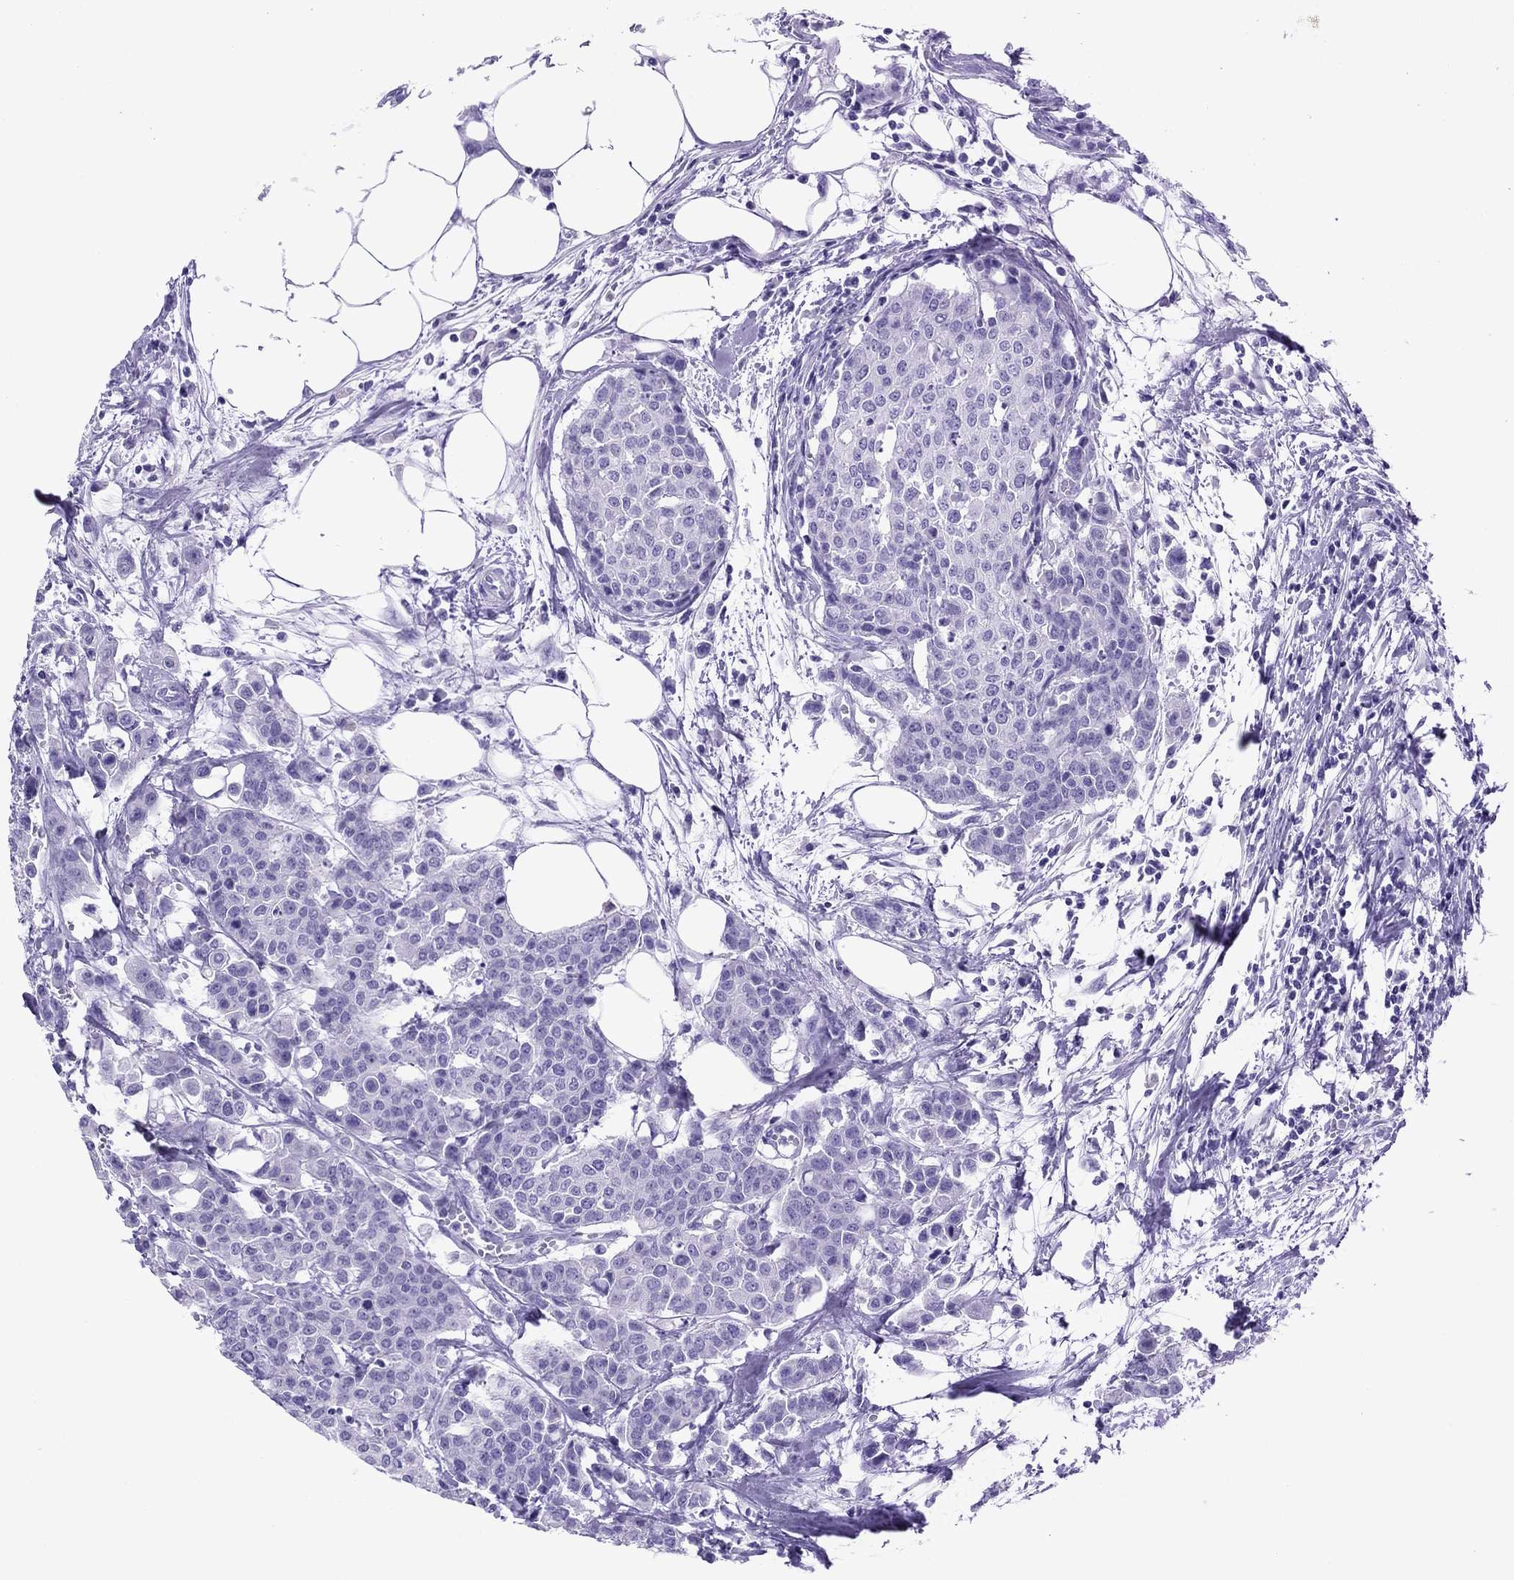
{"staining": {"intensity": "negative", "quantity": "none", "location": "none"}, "tissue": "carcinoid", "cell_type": "Tumor cells", "image_type": "cancer", "snomed": [{"axis": "morphology", "description": "Carcinoid, malignant, NOS"}, {"axis": "topography", "description": "Colon"}], "caption": "An immunohistochemistry photomicrograph of carcinoid (malignant) is shown. There is no staining in tumor cells of carcinoid (malignant).", "gene": "ATP4A", "patient": {"sex": "male", "age": 81}}